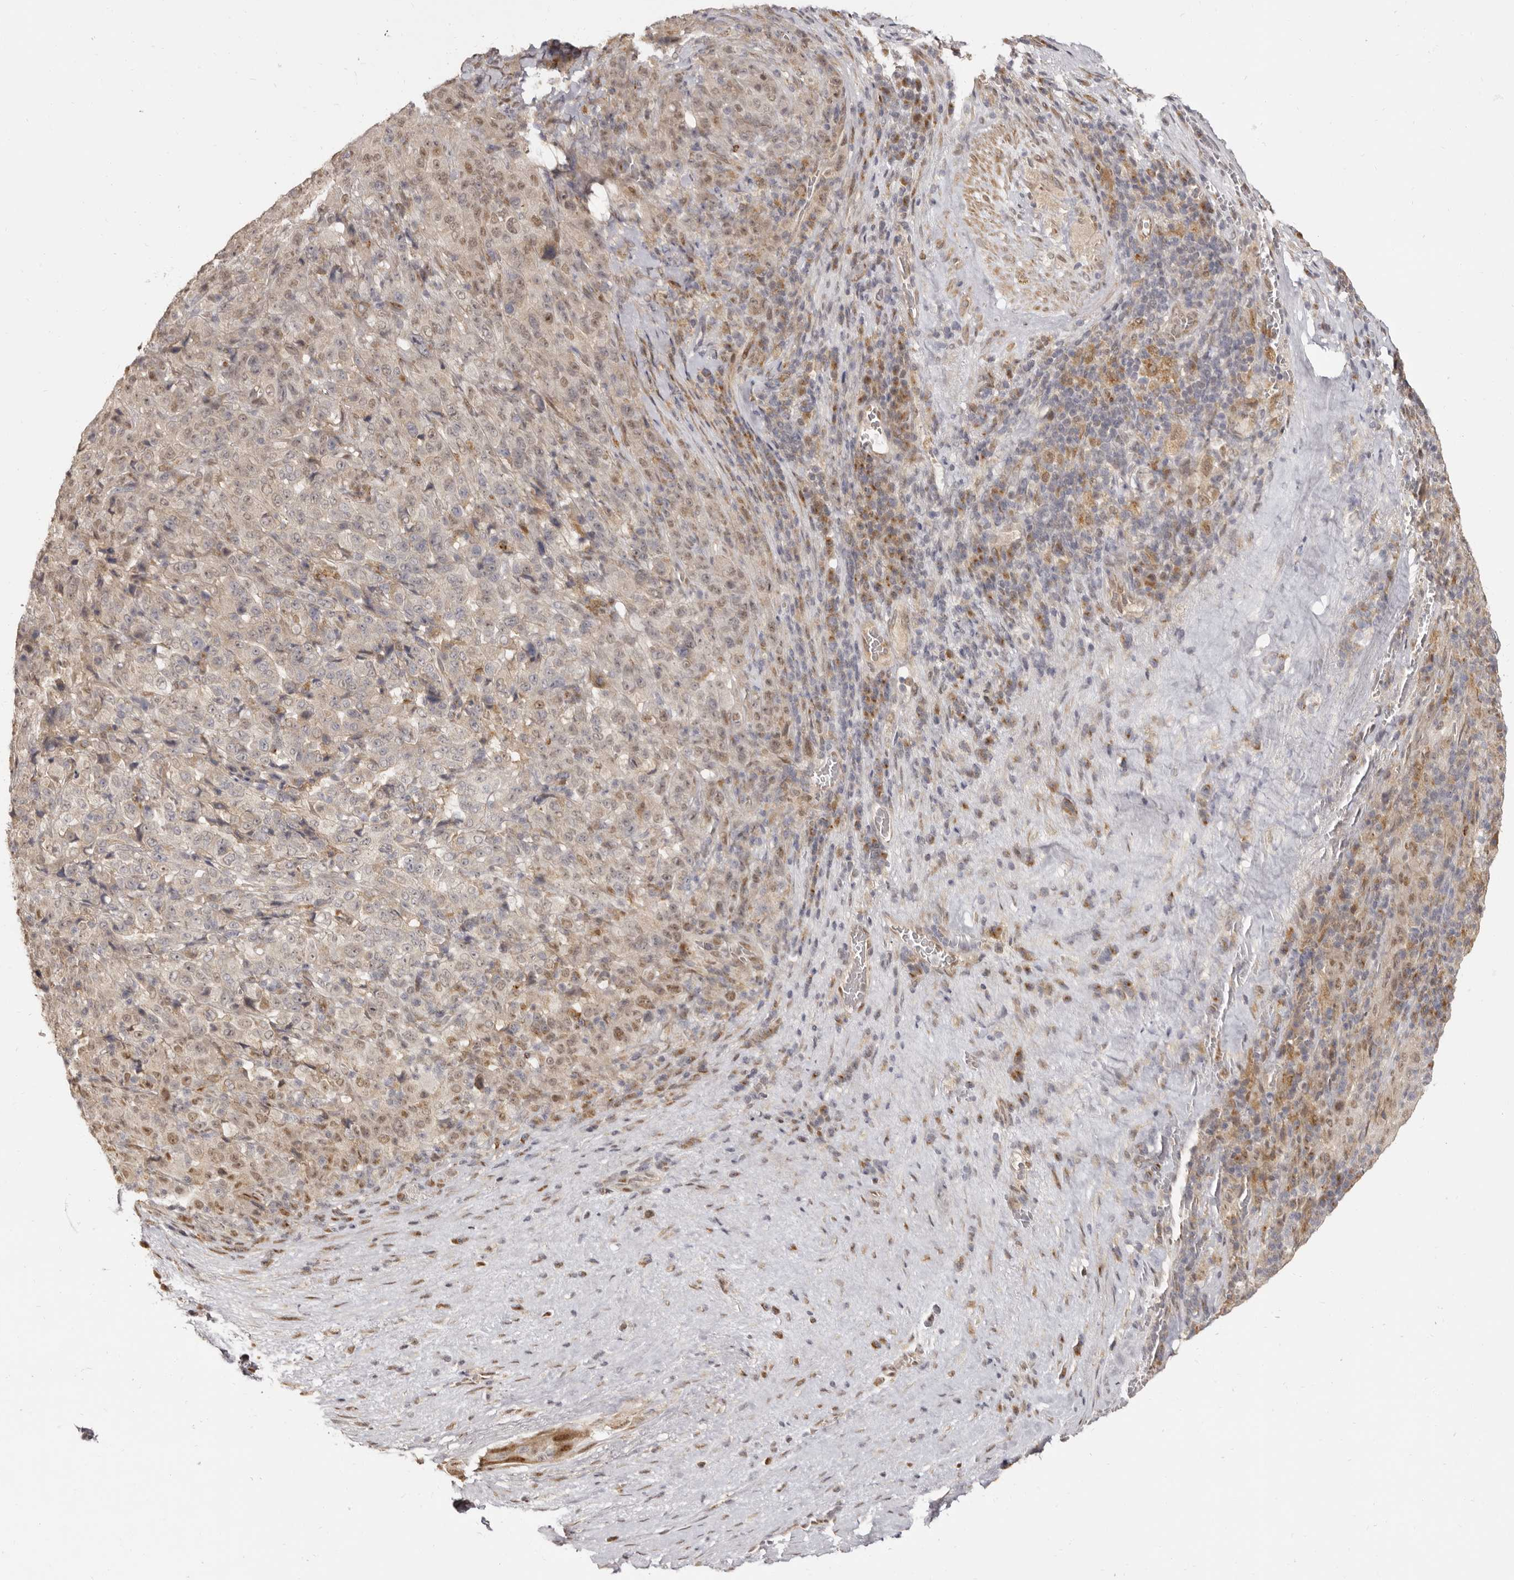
{"staining": {"intensity": "weak", "quantity": "<25%", "location": "nuclear"}, "tissue": "pancreatic cancer", "cell_type": "Tumor cells", "image_type": "cancer", "snomed": [{"axis": "morphology", "description": "Adenocarcinoma, NOS"}, {"axis": "topography", "description": "Pancreas"}], "caption": "There is no significant staining in tumor cells of pancreatic adenocarcinoma.", "gene": "ZNF326", "patient": {"sex": "male", "age": 63}}